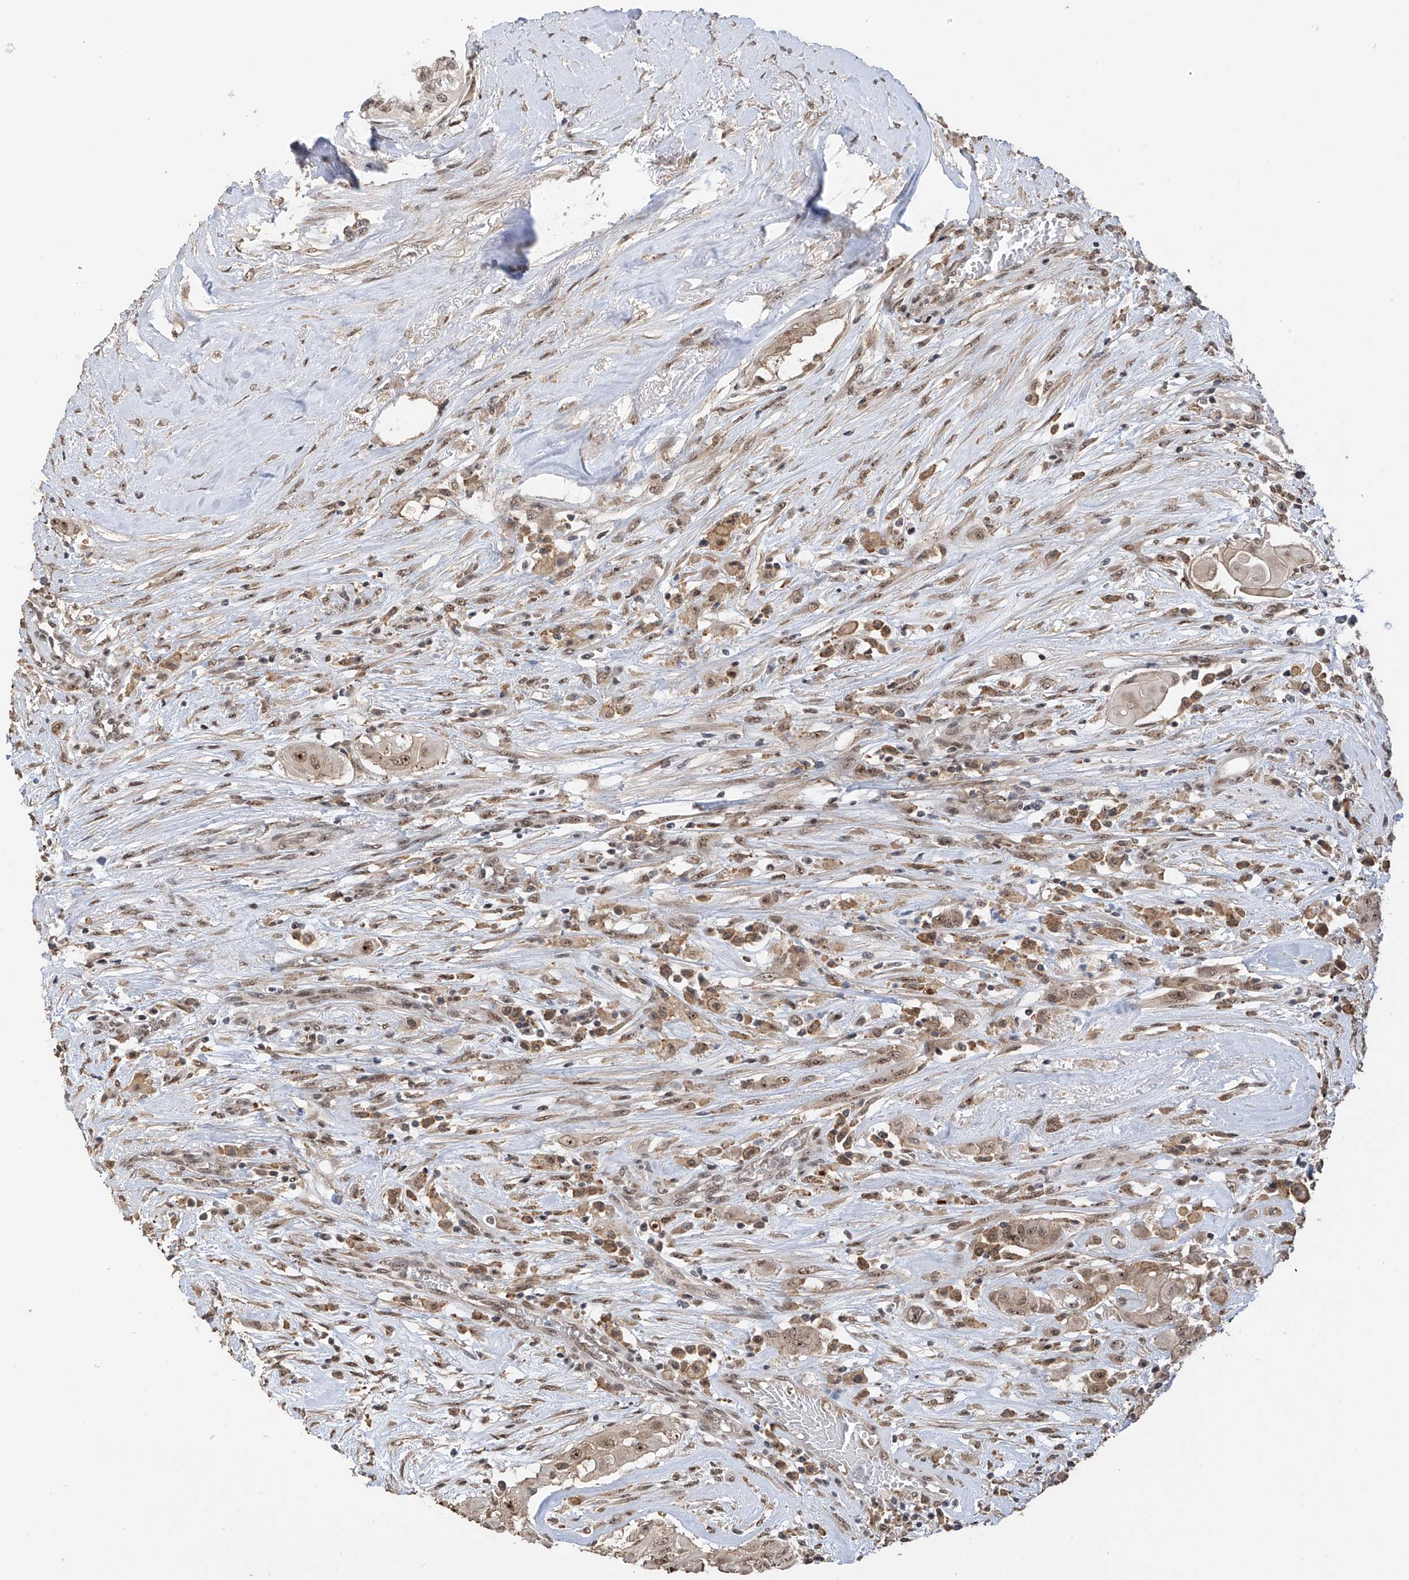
{"staining": {"intensity": "weak", "quantity": "25%-75%", "location": "nuclear"}, "tissue": "thyroid cancer", "cell_type": "Tumor cells", "image_type": "cancer", "snomed": [{"axis": "morphology", "description": "Papillary adenocarcinoma, NOS"}, {"axis": "topography", "description": "Thyroid gland"}], "caption": "Human thyroid papillary adenocarcinoma stained with a brown dye exhibits weak nuclear positive staining in approximately 25%-75% of tumor cells.", "gene": "C1orf131", "patient": {"sex": "female", "age": 59}}